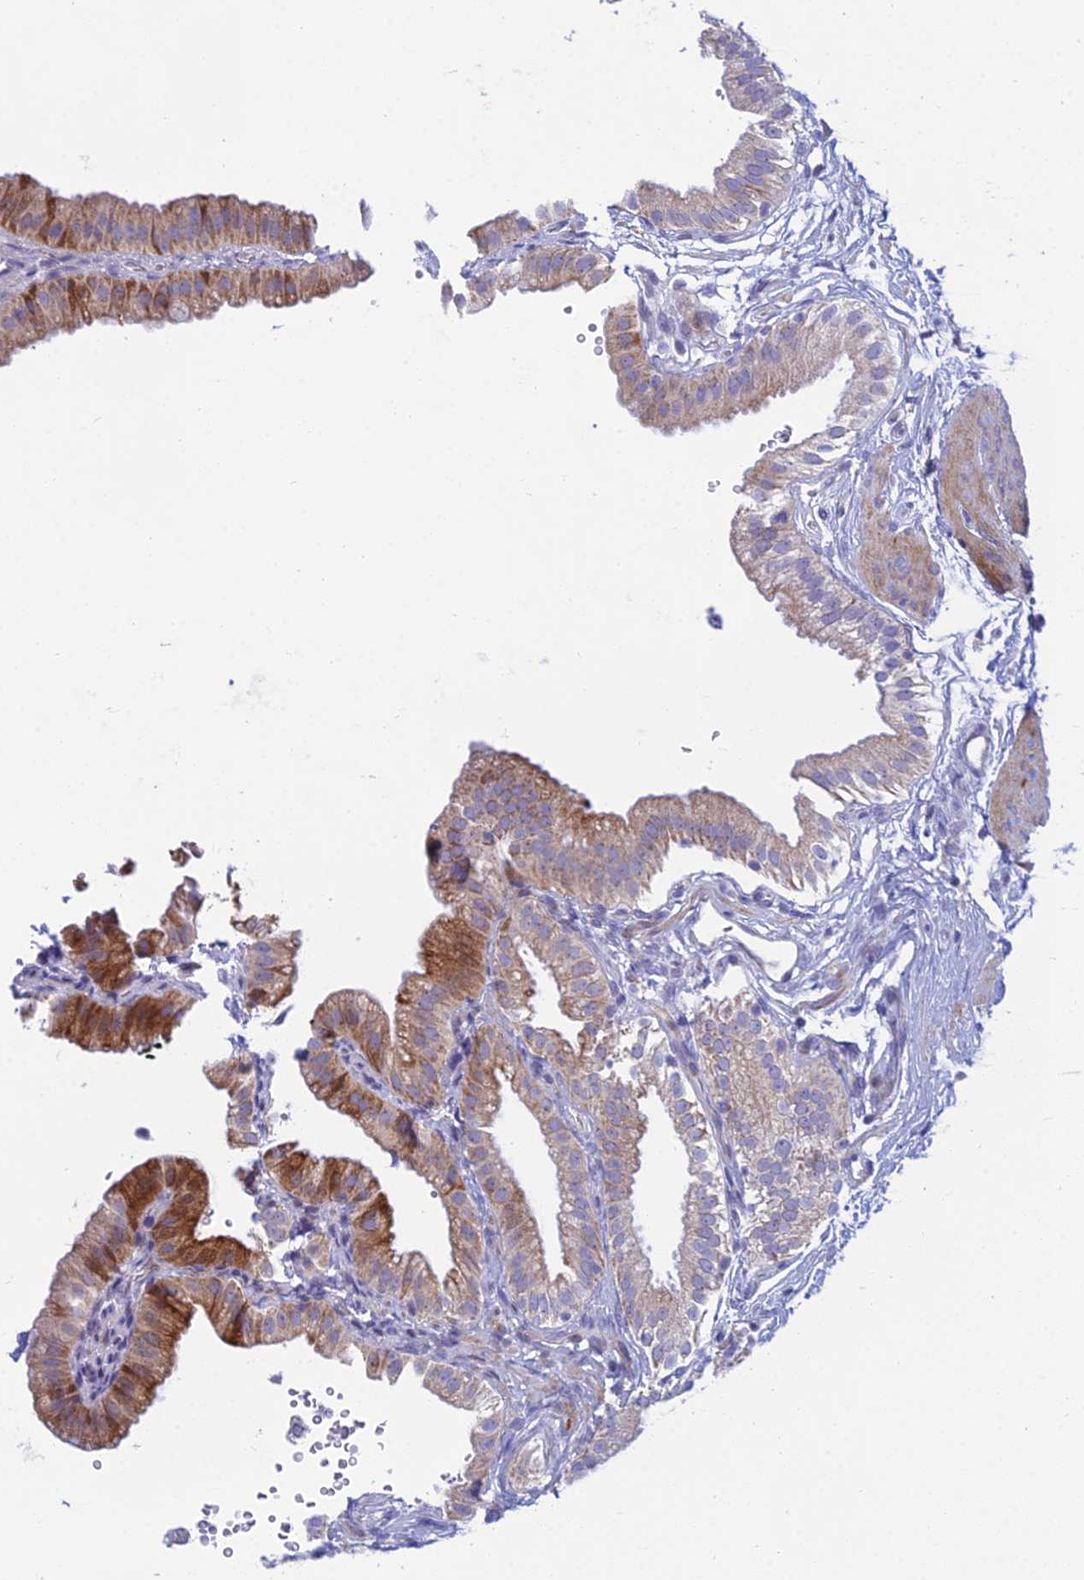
{"staining": {"intensity": "strong", "quantity": "<25%", "location": "cytoplasmic/membranous"}, "tissue": "gallbladder", "cell_type": "Glandular cells", "image_type": "normal", "snomed": [{"axis": "morphology", "description": "Normal tissue, NOS"}, {"axis": "topography", "description": "Gallbladder"}], "caption": "An IHC micrograph of unremarkable tissue is shown. Protein staining in brown highlights strong cytoplasmic/membranous positivity in gallbladder within glandular cells.", "gene": "PRR13", "patient": {"sex": "female", "age": 61}}